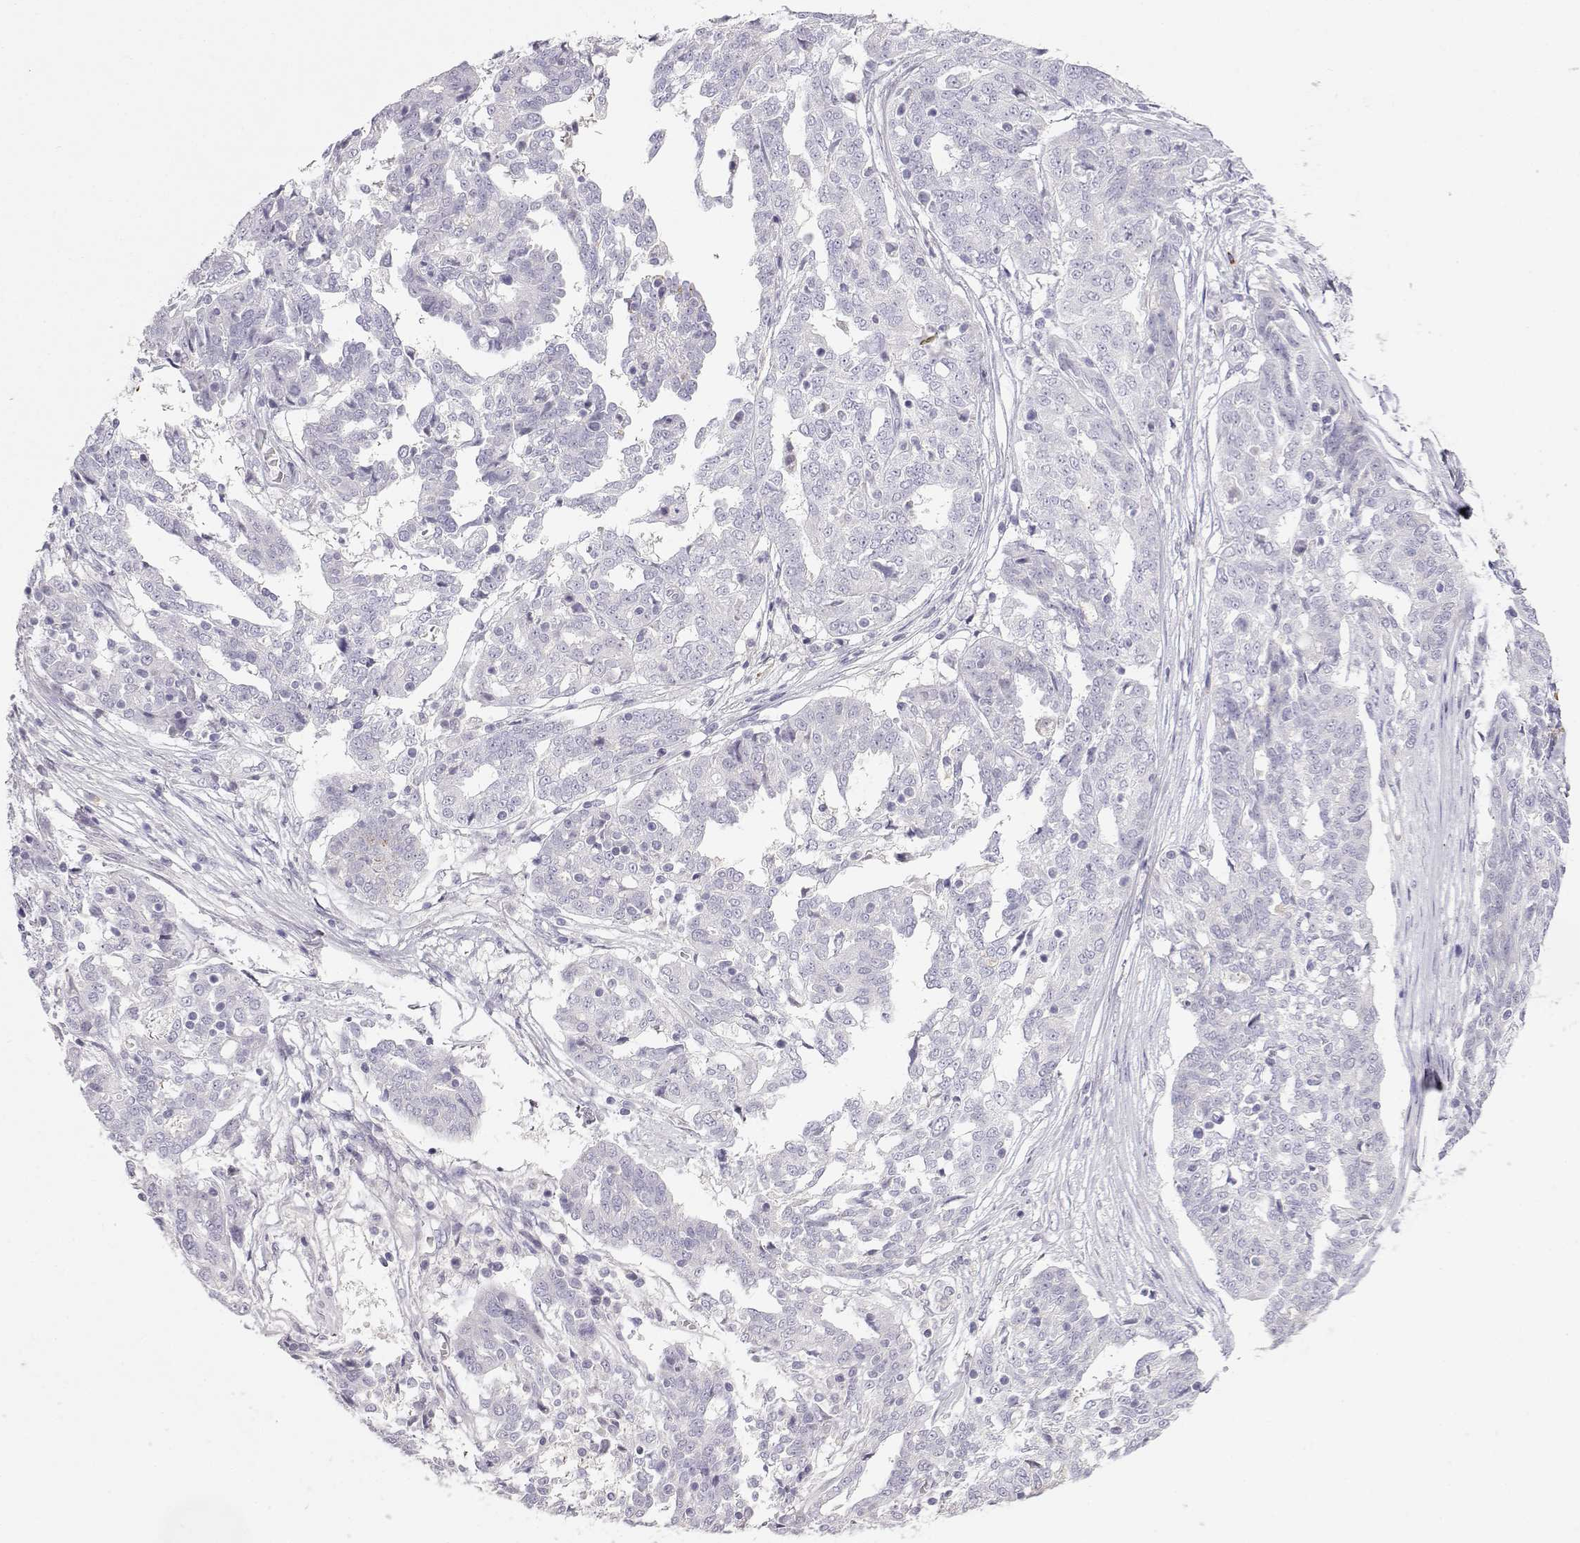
{"staining": {"intensity": "negative", "quantity": "none", "location": "none"}, "tissue": "ovarian cancer", "cell_type": "Tumor cells", "image_type": "cancer", "snomed": [{"axis": "morphology", "description": "Cystadenocarcinoma, serous, NOS"}, {"axis": "topography", "description": "Ovary"}], "caption": "DAB immunohistochemical staining of human ovarian cancer (serous cystadenocarcinoma) exhibits no significant staining in tumor cells.", "gene": "CDHR1", "patient": {"sex": "female", "age": 67}}